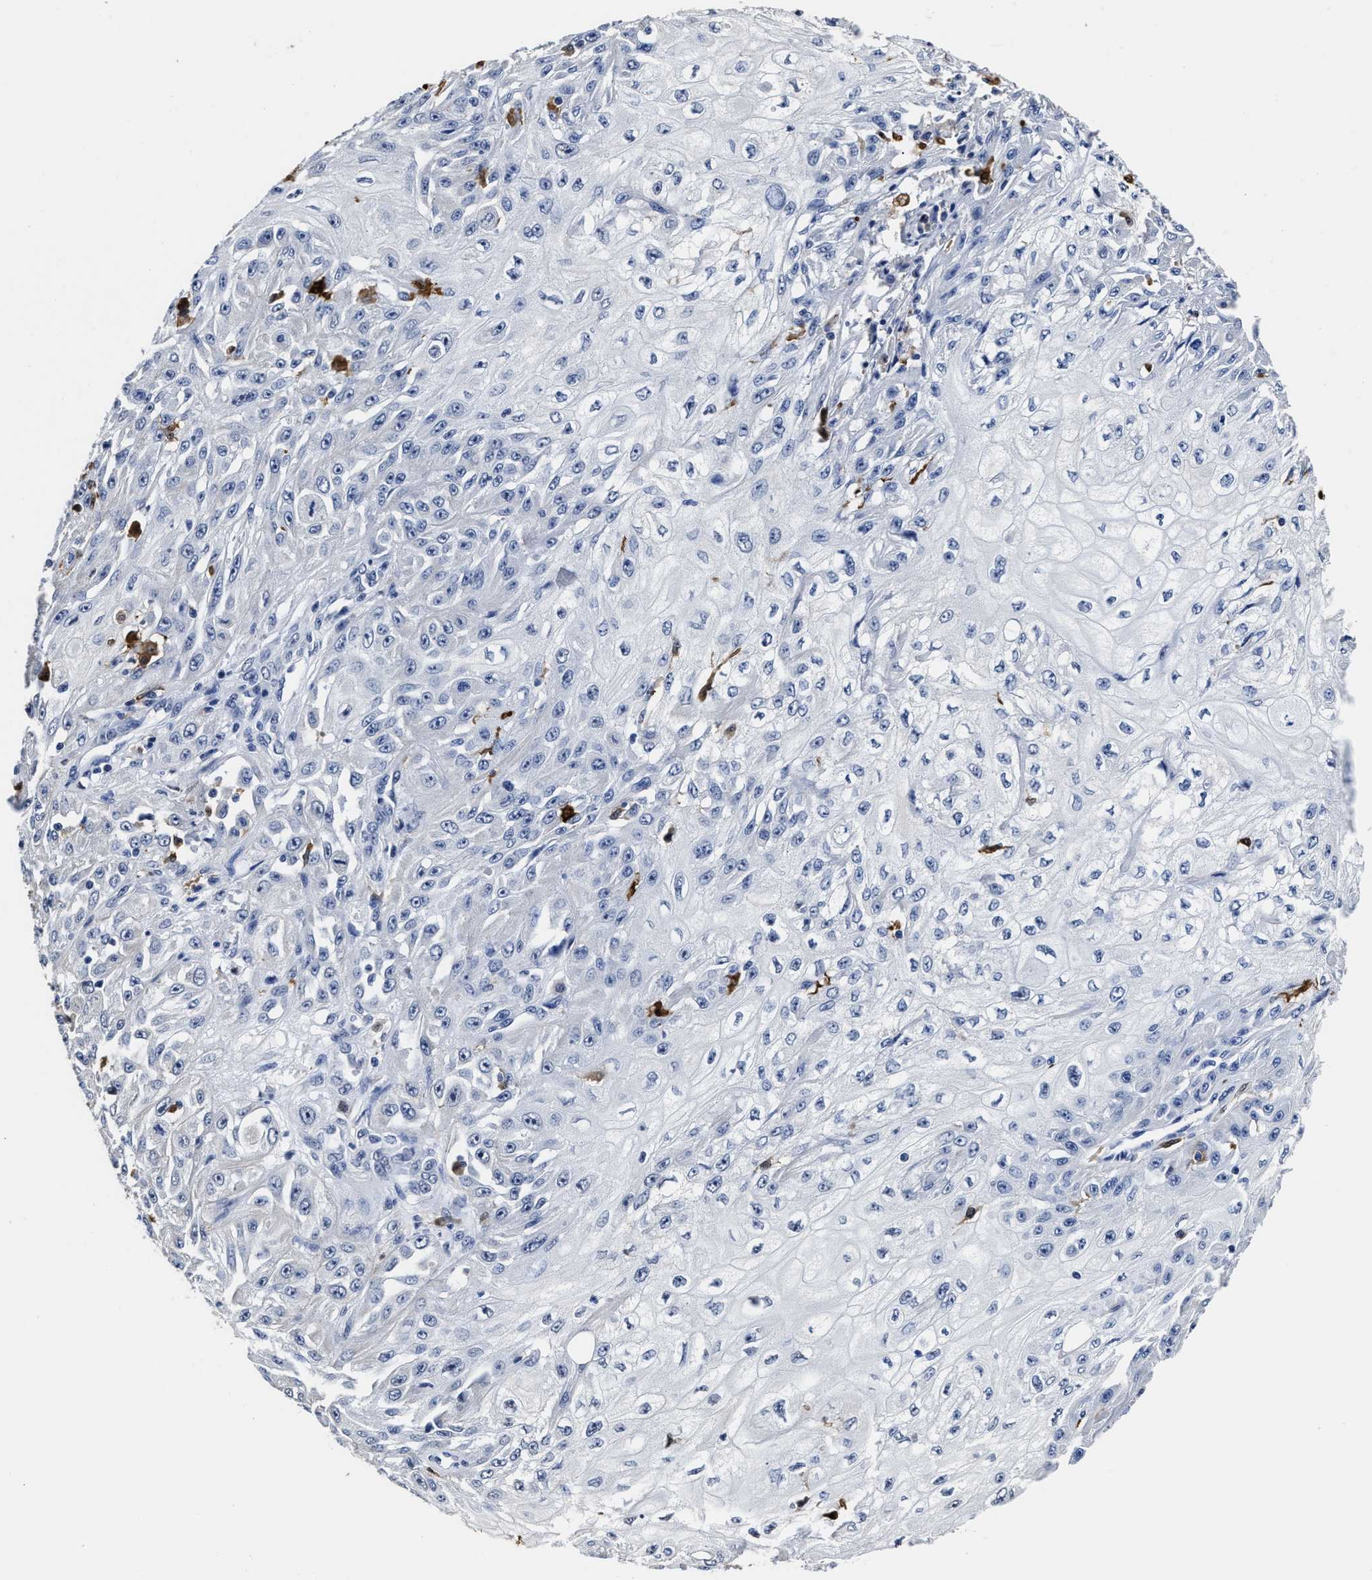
{"staining": {"intensity": "negative", "quantity": "none", "location": "none"}, "tissue": "skin cancer", "cell_type": "Tumor cells", "image_type": "cancer", "snomed": [{"axis": "morphology", "description": "Squamous cell carcinoma, NOS"}, {"axis": "morphology", "description": "Squamous cell carcinoma, metastatic, NOS"}, {"axis": "topography", "description": "Skin"}, {"axis": "topography", "description": "Lymph node"}], "caption": "Histopathology image shows no significant protein positivity in tumor cells of skin metastatic squamous cell carcinoma.", "gene": "PRPF4B", "patient": {"sex": "male", "age": 75}}